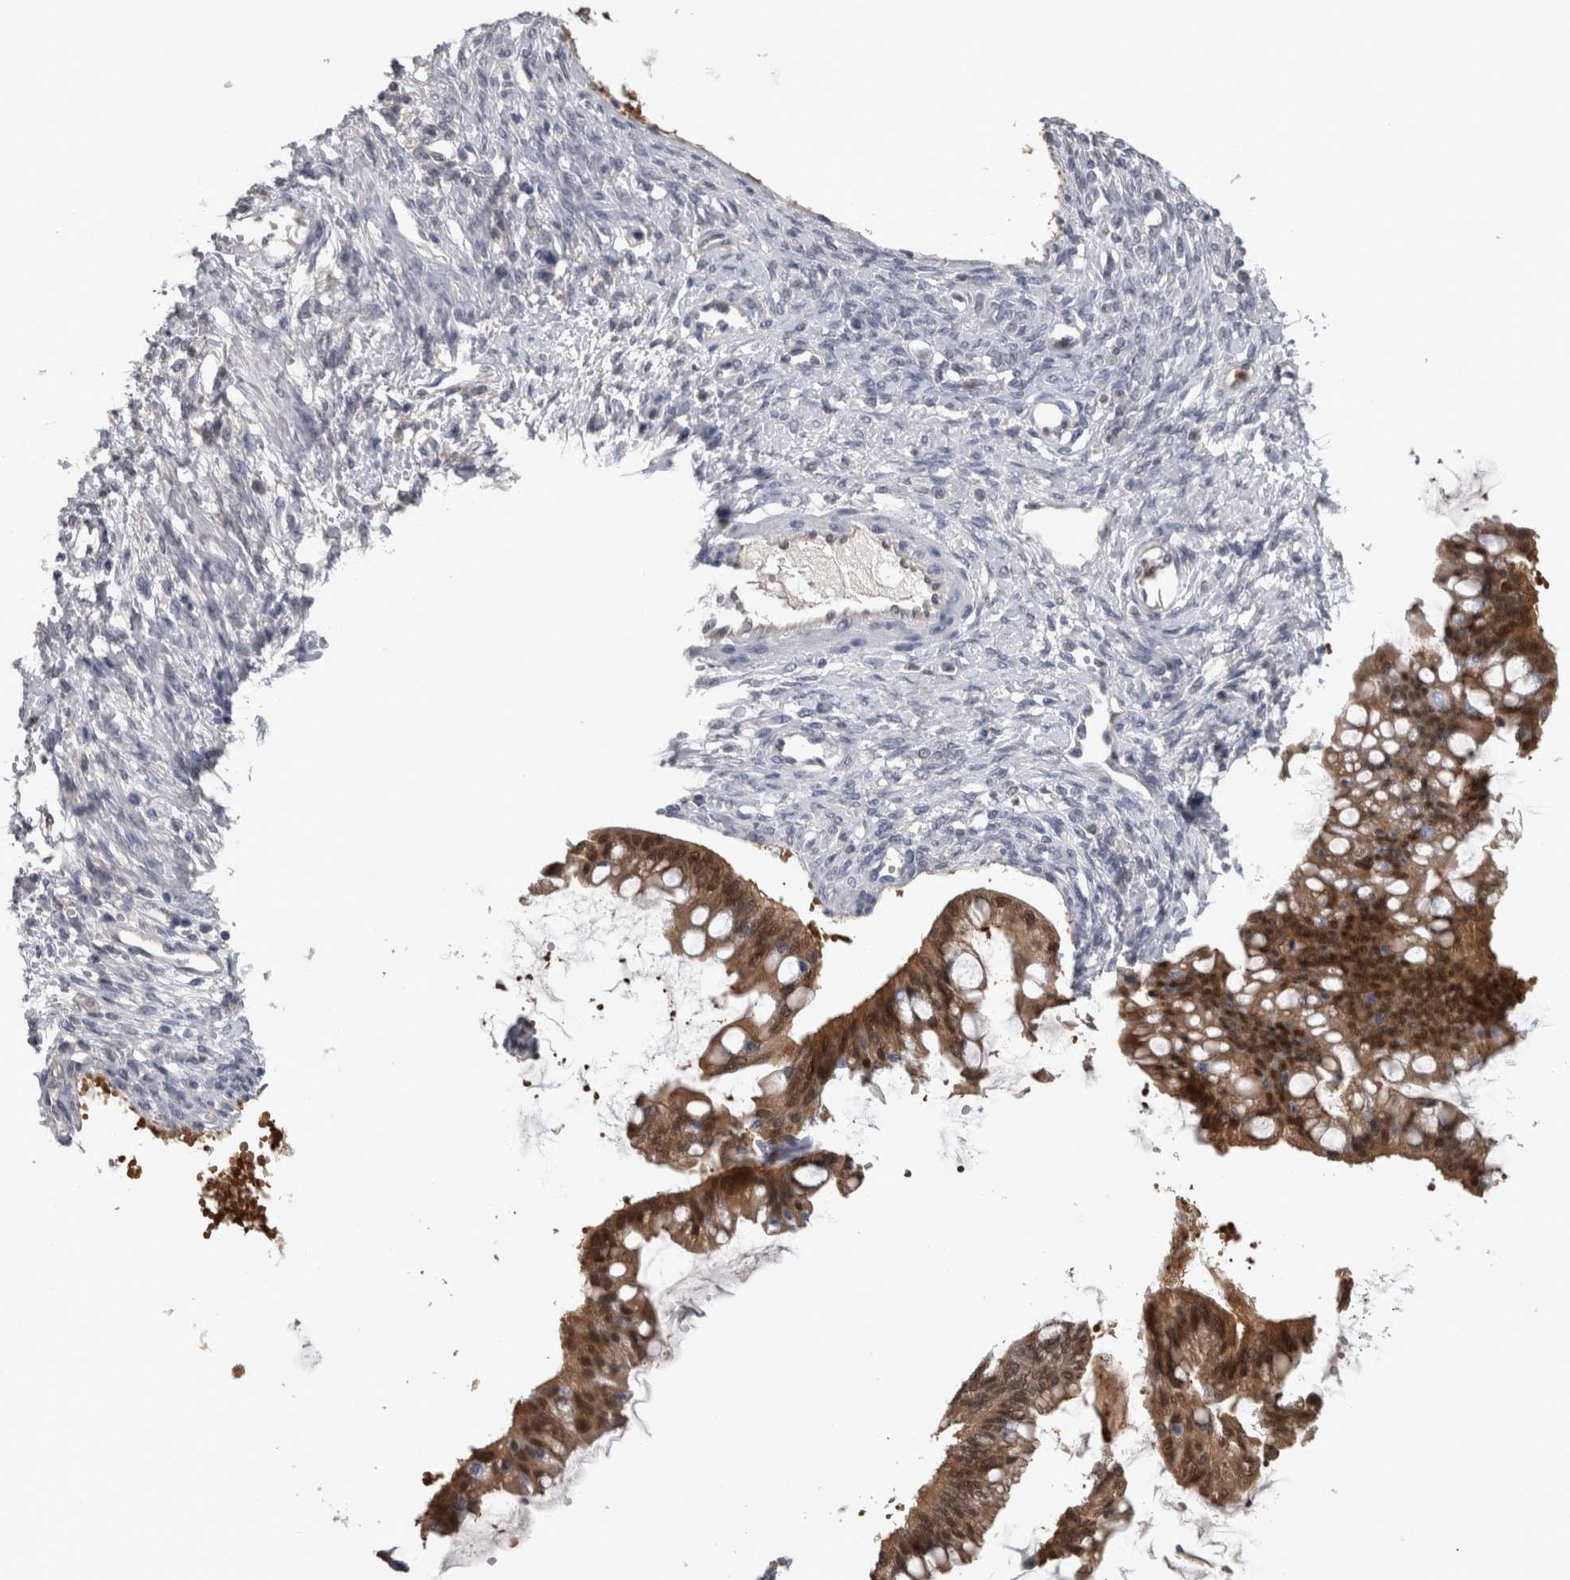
{"staining": {"intensity": "strong", "quantity": ">75%", "location": "cytoplasmic/membranous,nuclear"}, "tissue": "ovarian cancer", "cell_type": "Tumor cells", "image_type": "cancer", "snomed": [{"axis": "morphology", "description": "Cystadenocarcinoma, mucinous, NOS"}, {"axis": "topography", "description": "Ovary"}], "caption": "The immunohistochemical stain labels strong cytoplasmic/membranous and nuclear staining in tumor cells of ovarian cancer tissue.", "gene": "NAPRT", "patient": {"sex": "female", "age": 73}}